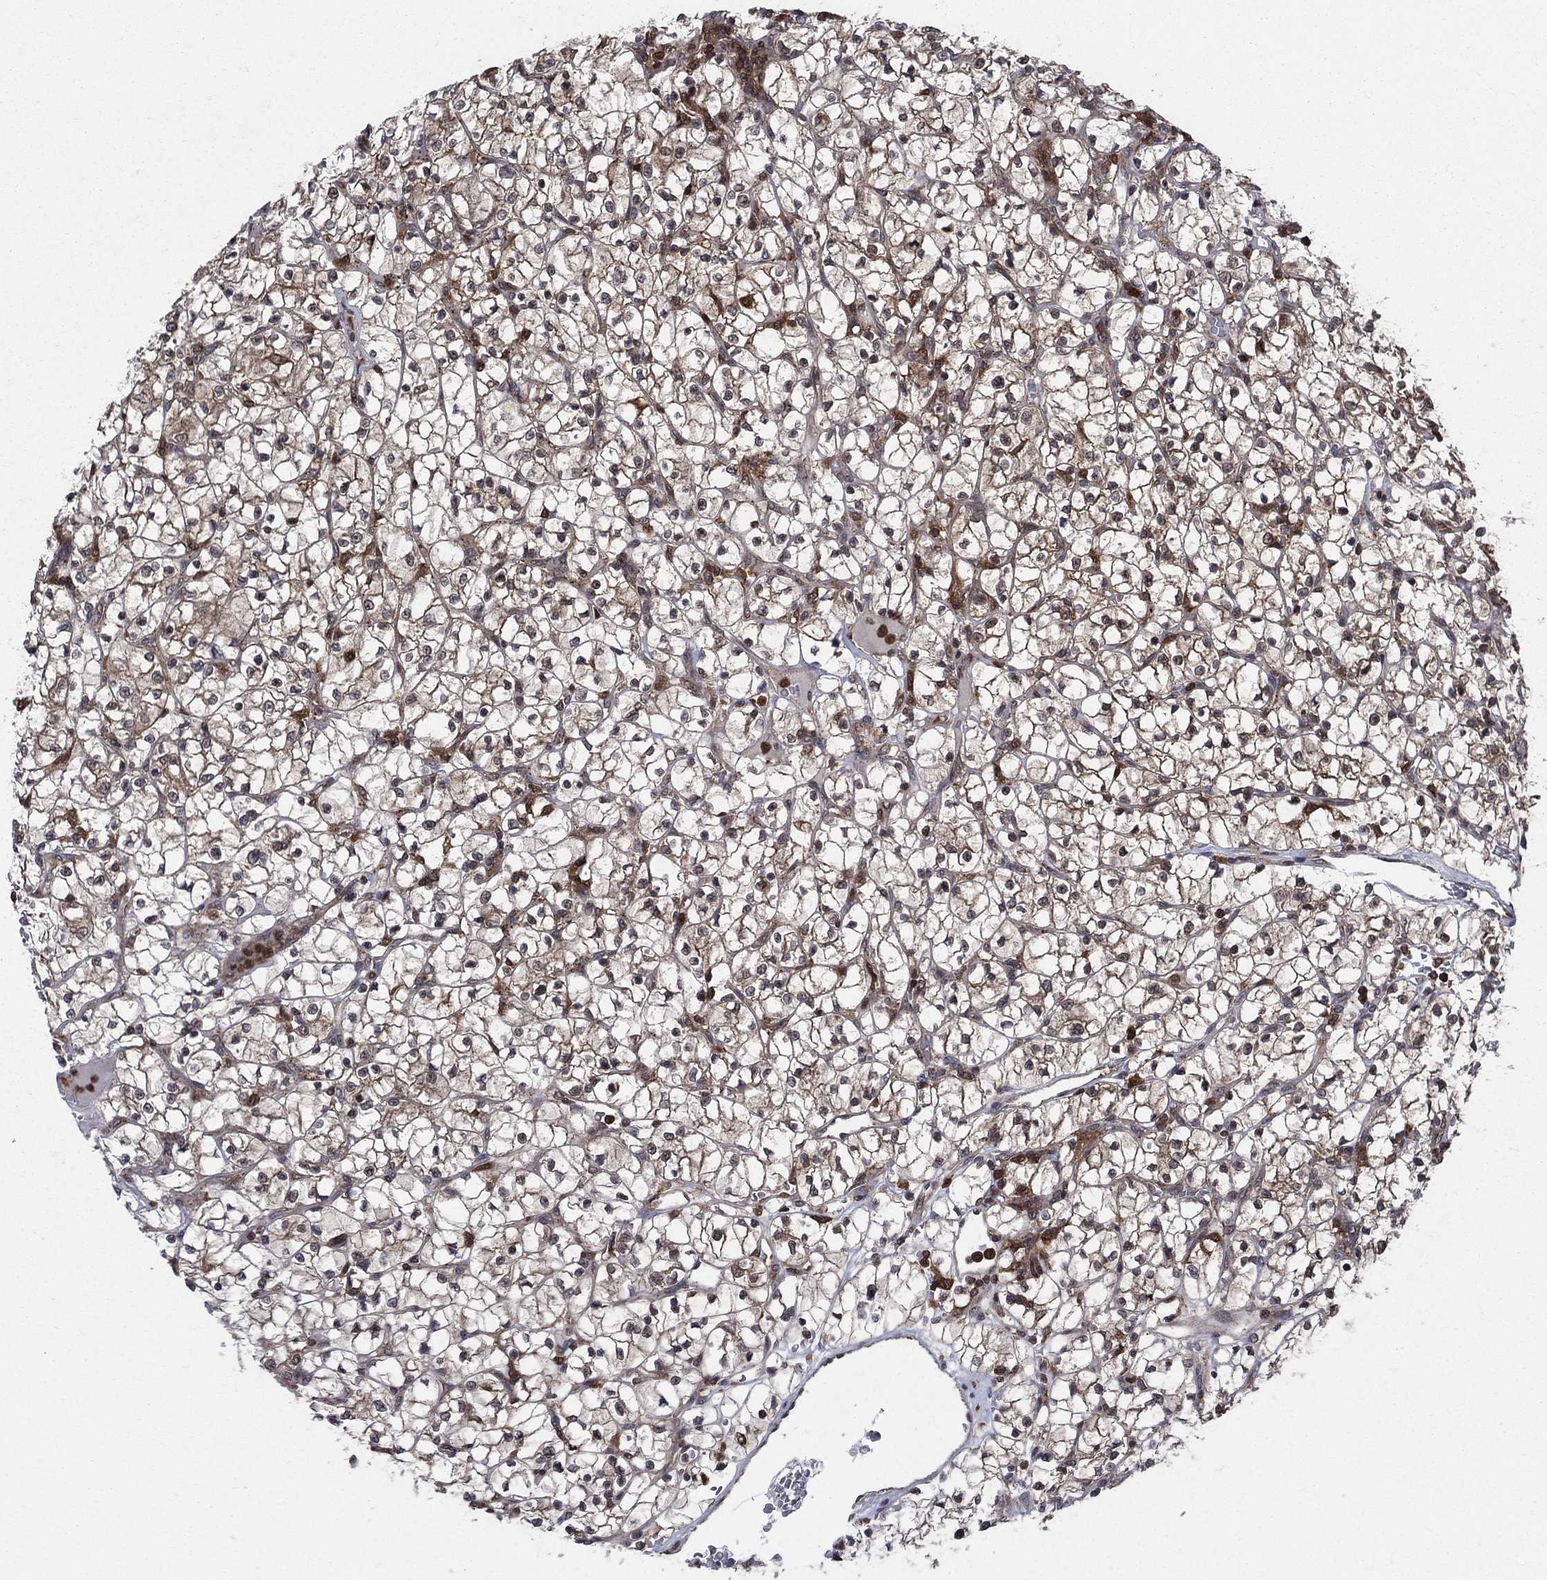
{"staining": {"intensity": "moderate", "quantity": ">75%", "location": "cytoplasmic/membranous"}, "tissue": "renal cancer", "cell_type": "Tumor cells", "image_type": "cancer", "snomed": [{"axis": "morphology", "description": "Adenocarcinoma, NOS"}, {"axis": "topography", "description": "Kidney"}], "caption": "The image demonstrates immunohistochemical staining of renal cancer. There is moderate cytoplasmic/membranous staining is appreciated in about >75% of tumor cells.", "gene": "CACYBP", "patient": {"sex": "female", "age": 64}}